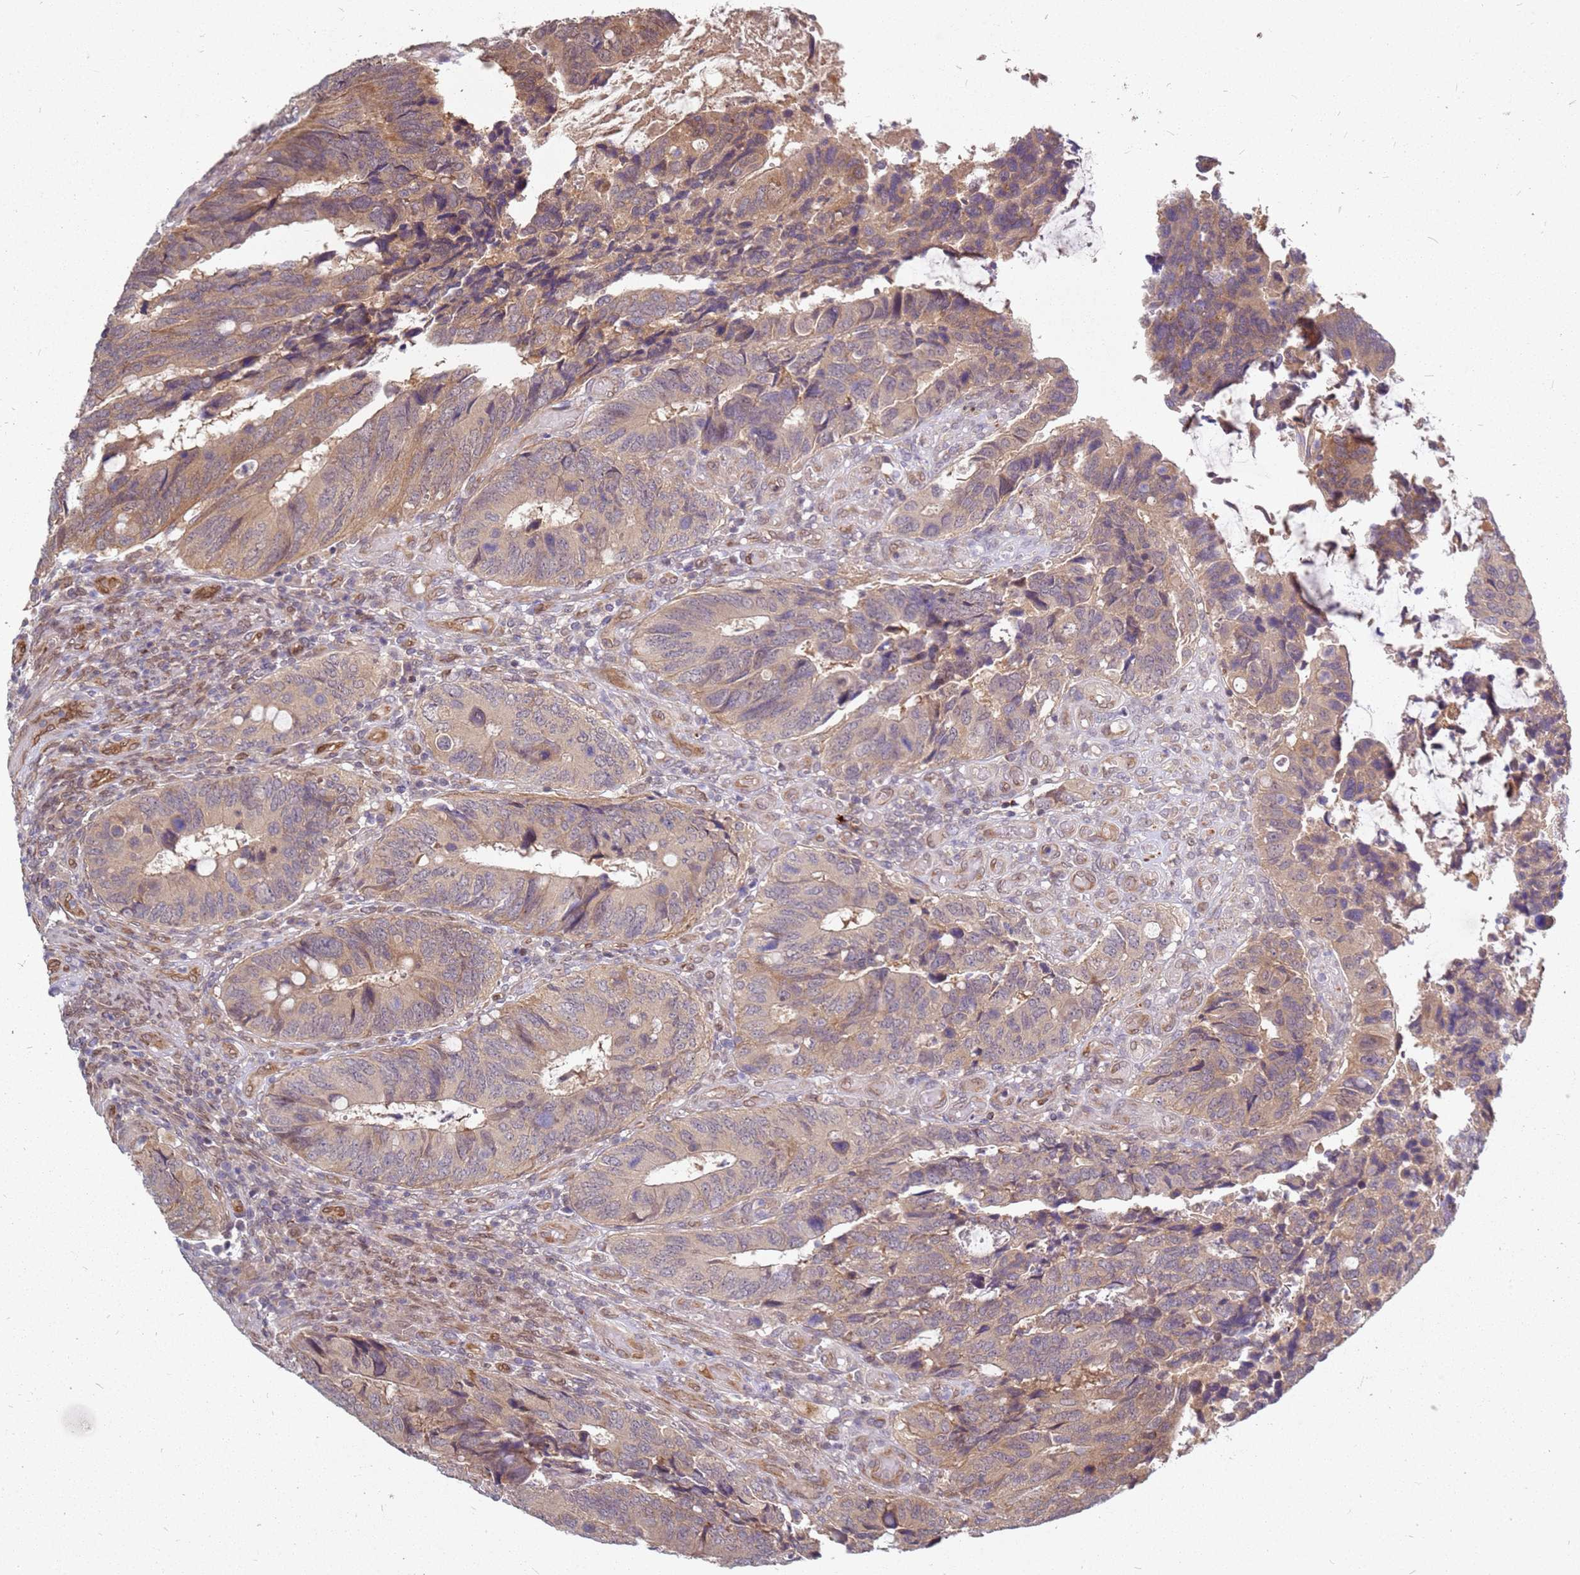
{"staining": {"intensity": "moderate", "quantity": "25%-75%", "location": "cytoplasmic/membranous"}, "tissue": "colorectal cancer", "cell_type": "Tumor cells", "image_type": "cancer", "snomed": [{"axis": "morphology", "description": "Adenocarcinoma, NOS"}, {"axis": "topography", "description": "Colon"}], "caption": "This is a photomicrograph of IHC staining of colorectal cancer, which shows moderate expression in the cytoplasmic/membranous of tumor cells.", "gene": "NUDT14", "patient": {"sex": "male", "age": 87}}